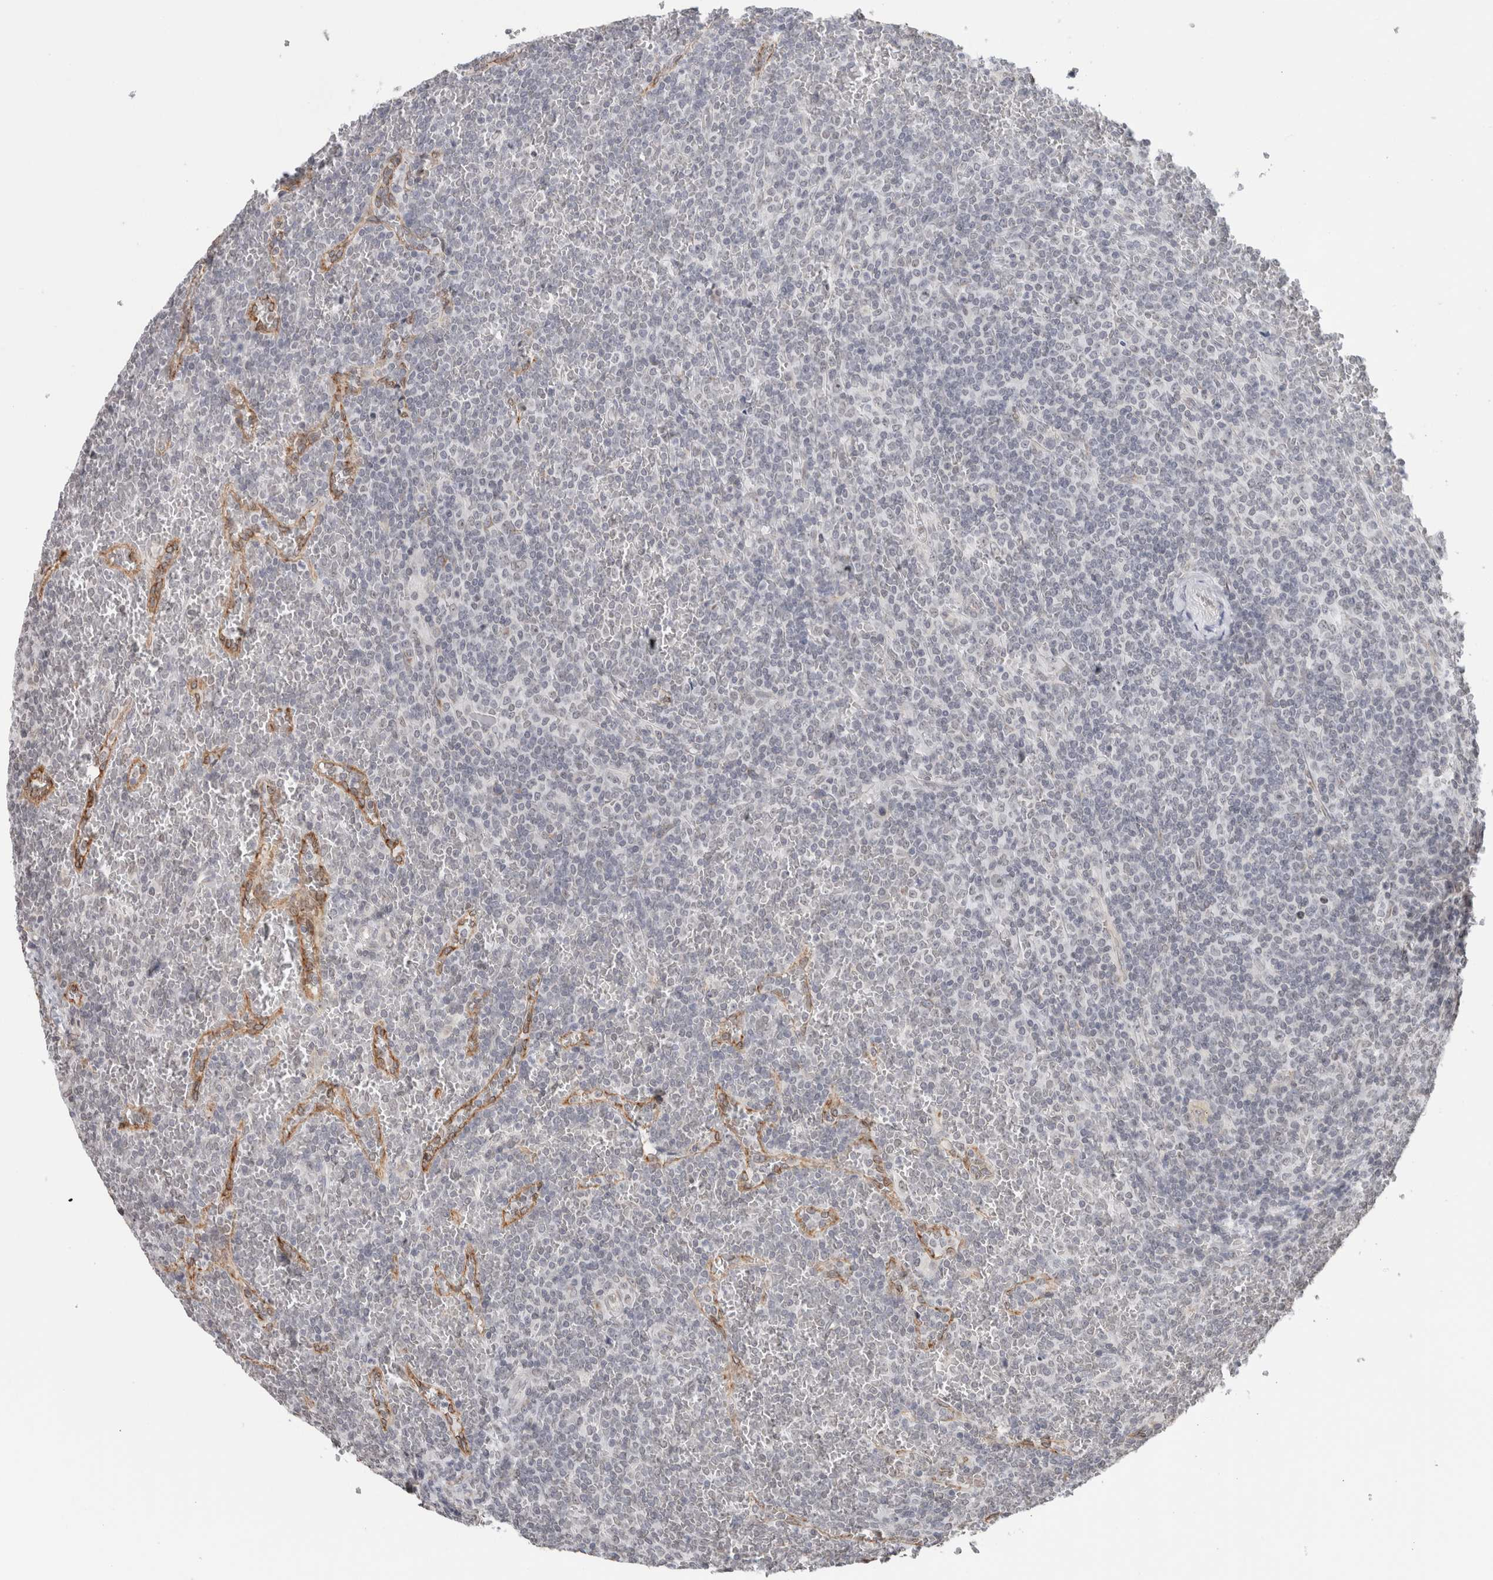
{"staining": {"intensity": "negative", "quantity": "none", "location": "none"}, "tissue": "lymphoma", "cell_type": "Tumor cells", "image_type": "cancer", "snomed": [{"axis": "morphology", "description": "Malignant lymphoma, non-Hodgkin's type, Low grade"}, {"axis": "topography", "description": "Spleen"}], "caption": "An IHC image of lymphoma is shown. There is no staining in tumor cells of lymphoma.", "gene": "RBMX2", "patient": {"sex": "female", "age": 19}}